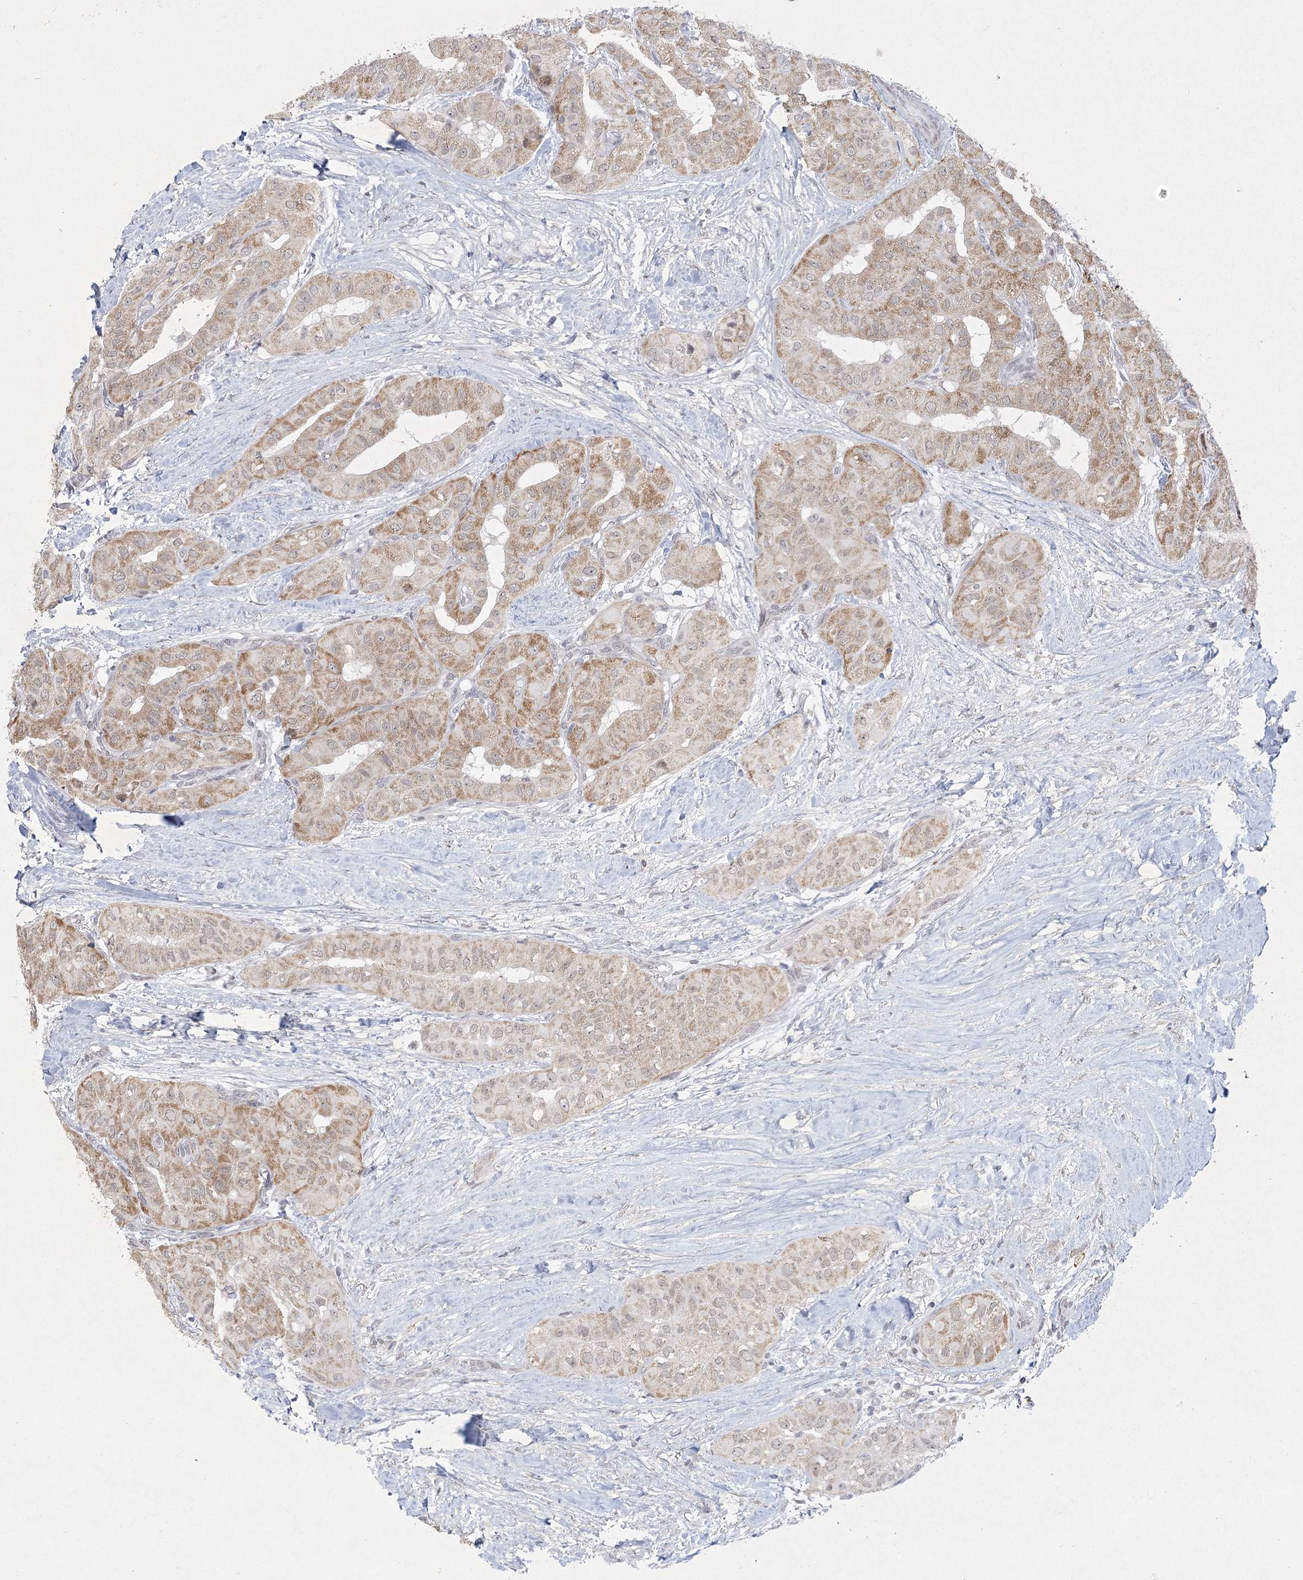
{"staining": {"intensity": "moderate", "quantity": ">75%", "location": "cytoplasmic/membranous"}, "tissue": "thyroid cancer", "cell_type": "Tumor cells", "image_type": "cancer", "snomed": [{"axis": "morphology", "description": "Papillary adenocarcinoma, NOS"}, {"axis": "topography", "description": "Thyroid gland"}], "caption": "This histopathology image exhibits IHC staining of human thyroid cancer, with medium moderate cytoplasmic/membranous positivity in about >75% of tumor cells.", "gene": "CIB4", "patient": {"sex": "female", "age": 59}}